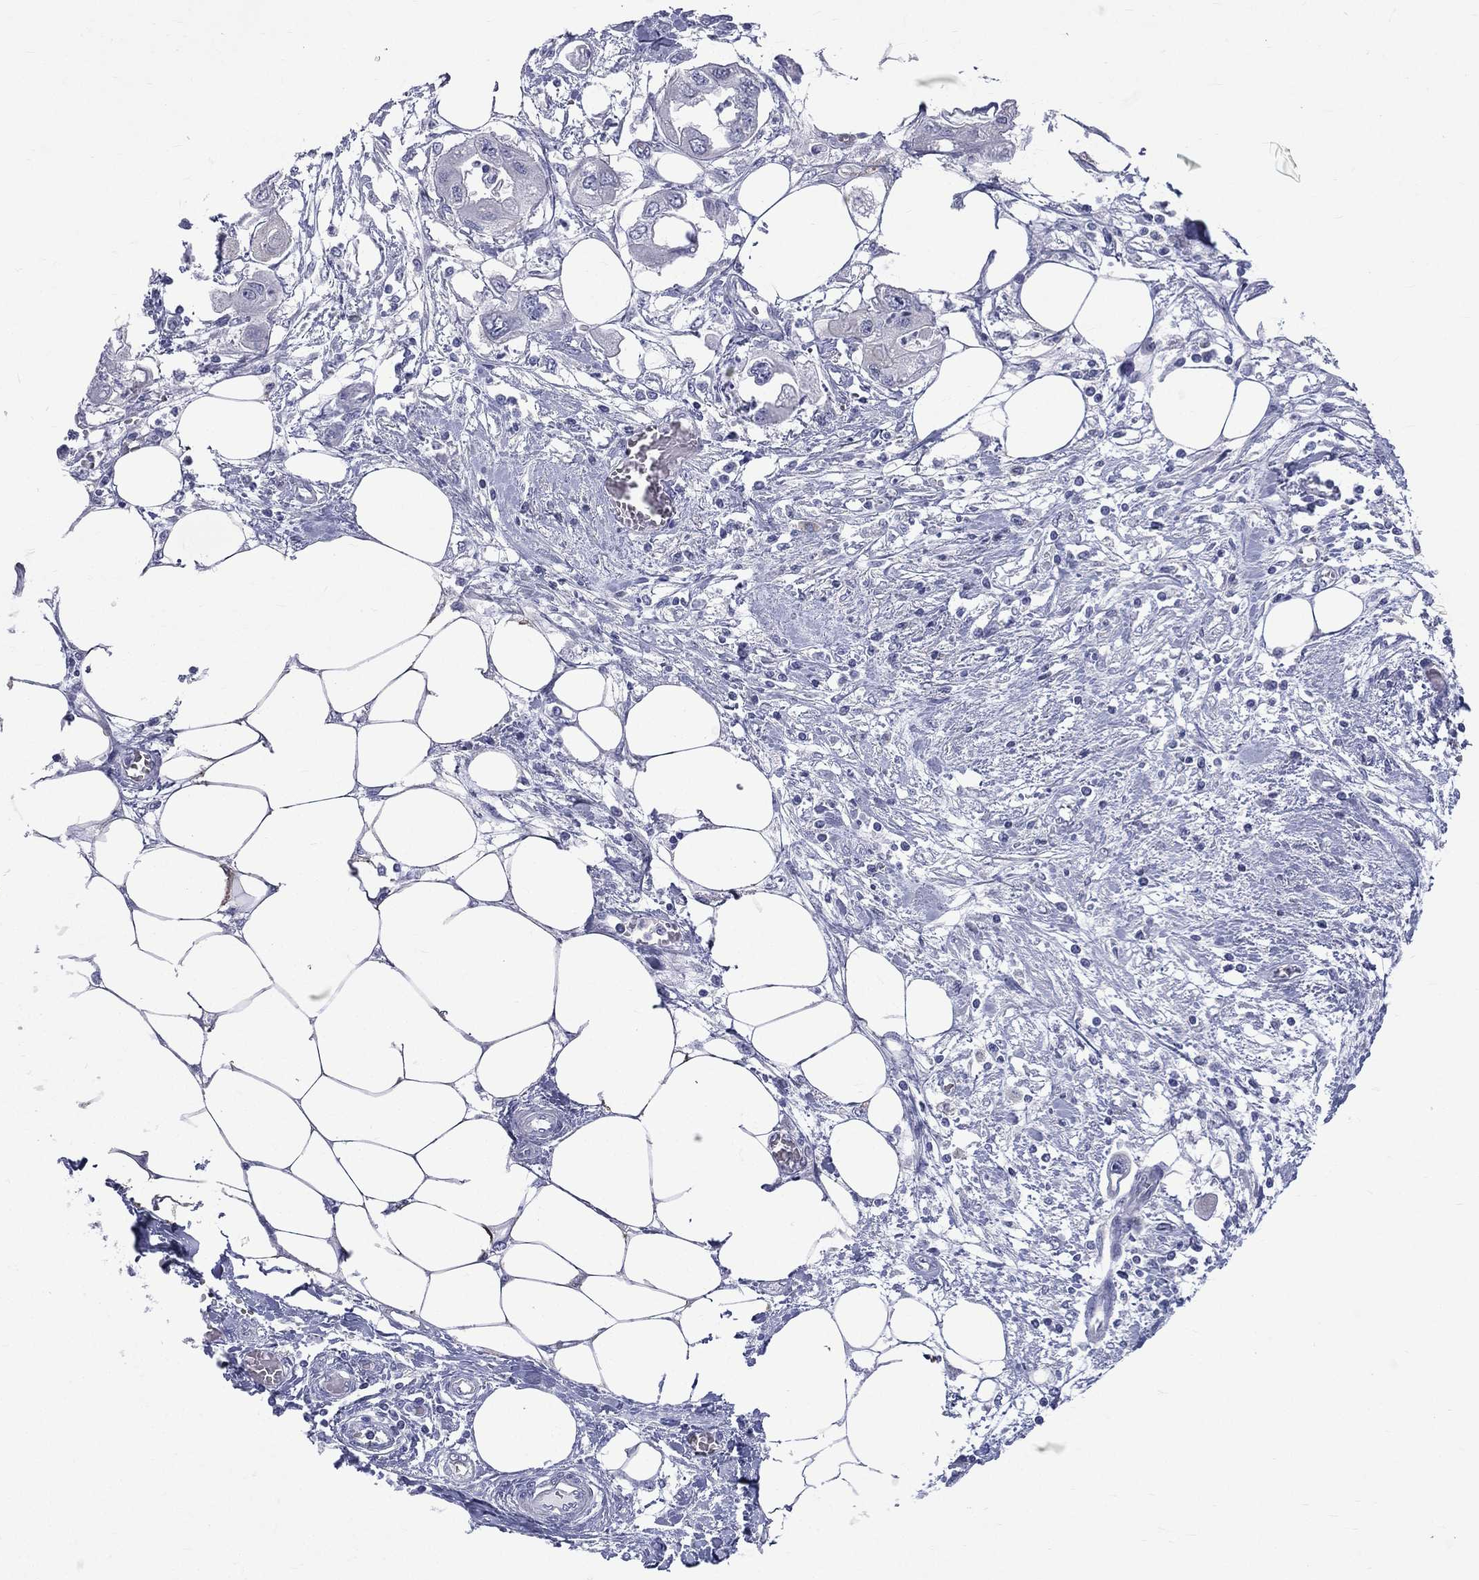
{"staining": {"intensity": "negative", "quantity": "none", "location": "none"}, "tissue": "endometrial cancer", "cell_type": "Tumor cells", "image_type": "cancer", "snomed": [{"axis": "morphology", "description": "Adenocarcinoma, NOS"}, {"axis": "morphology", "description": "Adenocarcinoma, metastatic, NOS"}, {"axis": "topography", "description": "Adipose tissue"}, {"axis": "topography", "description": "Endometrium"}], "caption": "Immunohistochemistry photomicrograph of neoplastic tissue: human adenocarcinoma (endometrial) stained with DAB exhibits no significant protein expression in tumor cells. Nuclei are stained in blue.", "gene": "CES2", "patient": {"sex": "female", "age": 67}}